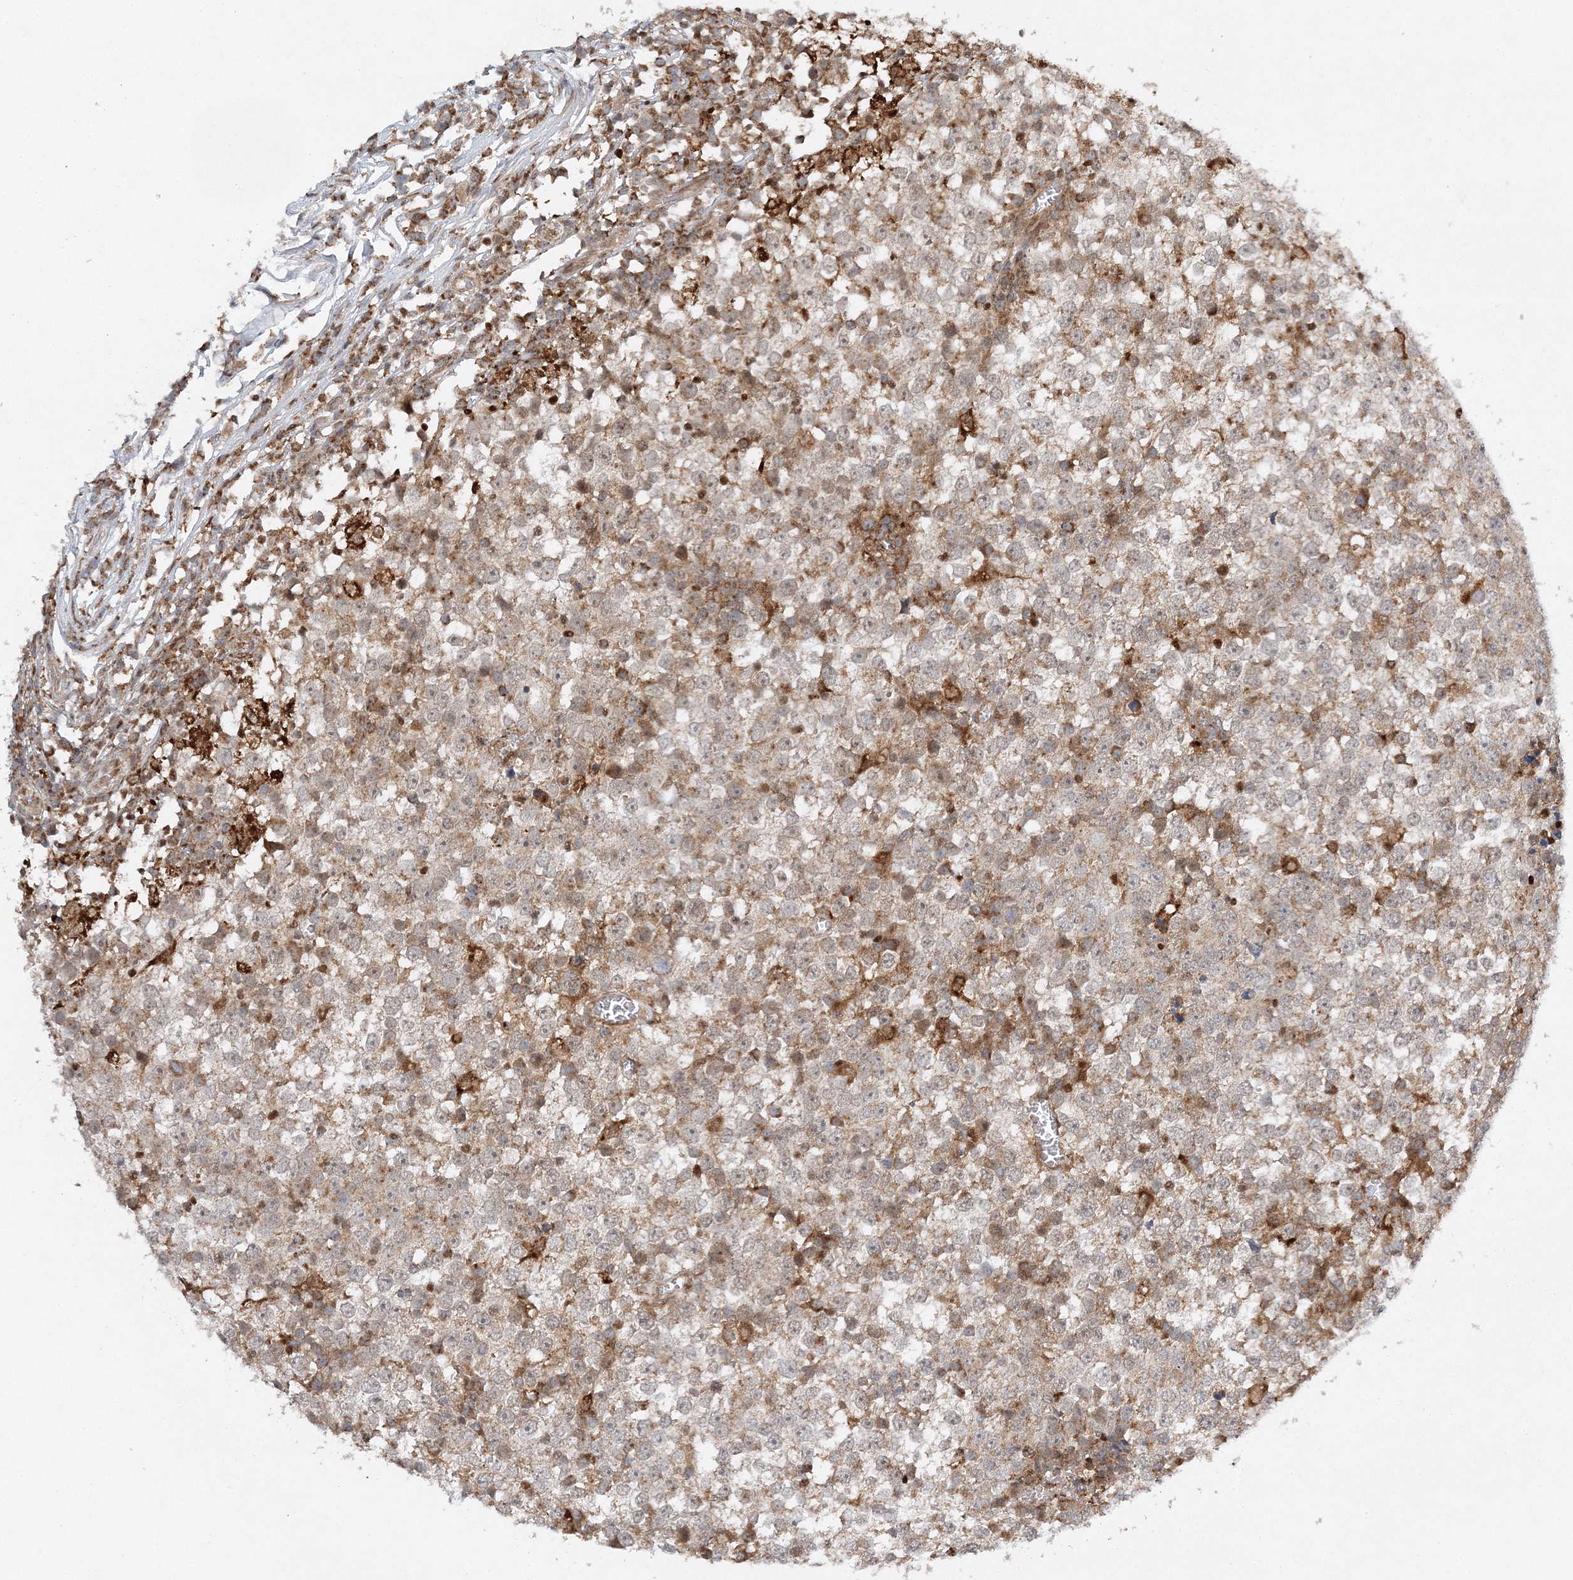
{"staining": {"intensity": "moderate", "quantity": "<25%", "location": "cytoplasmic/membranous"}, "tissue": "testis cancer", "cell_type": "Tumor cells", "image_type": "cancer", "snomed": [{"axis": "morphology", "description": "Seminoma, NOS"}, {"axis": "topography", "description": "Testis"}], "caption": "Testis cancer stained with DAB (3,3'-diaminobenzidine) immunohistochemistry displays low levels of moderate cytoplasmic/membranous positivity in about <25% of tumor cells. The staining was performed using DAB (3,3'-diaminobenzidine), with brown indicating positive protein expression. Nuclei are stained blue with hematoxylin.", "gene": "RAB11FIP2", "patient": {"sex": "male", "age": 65}}